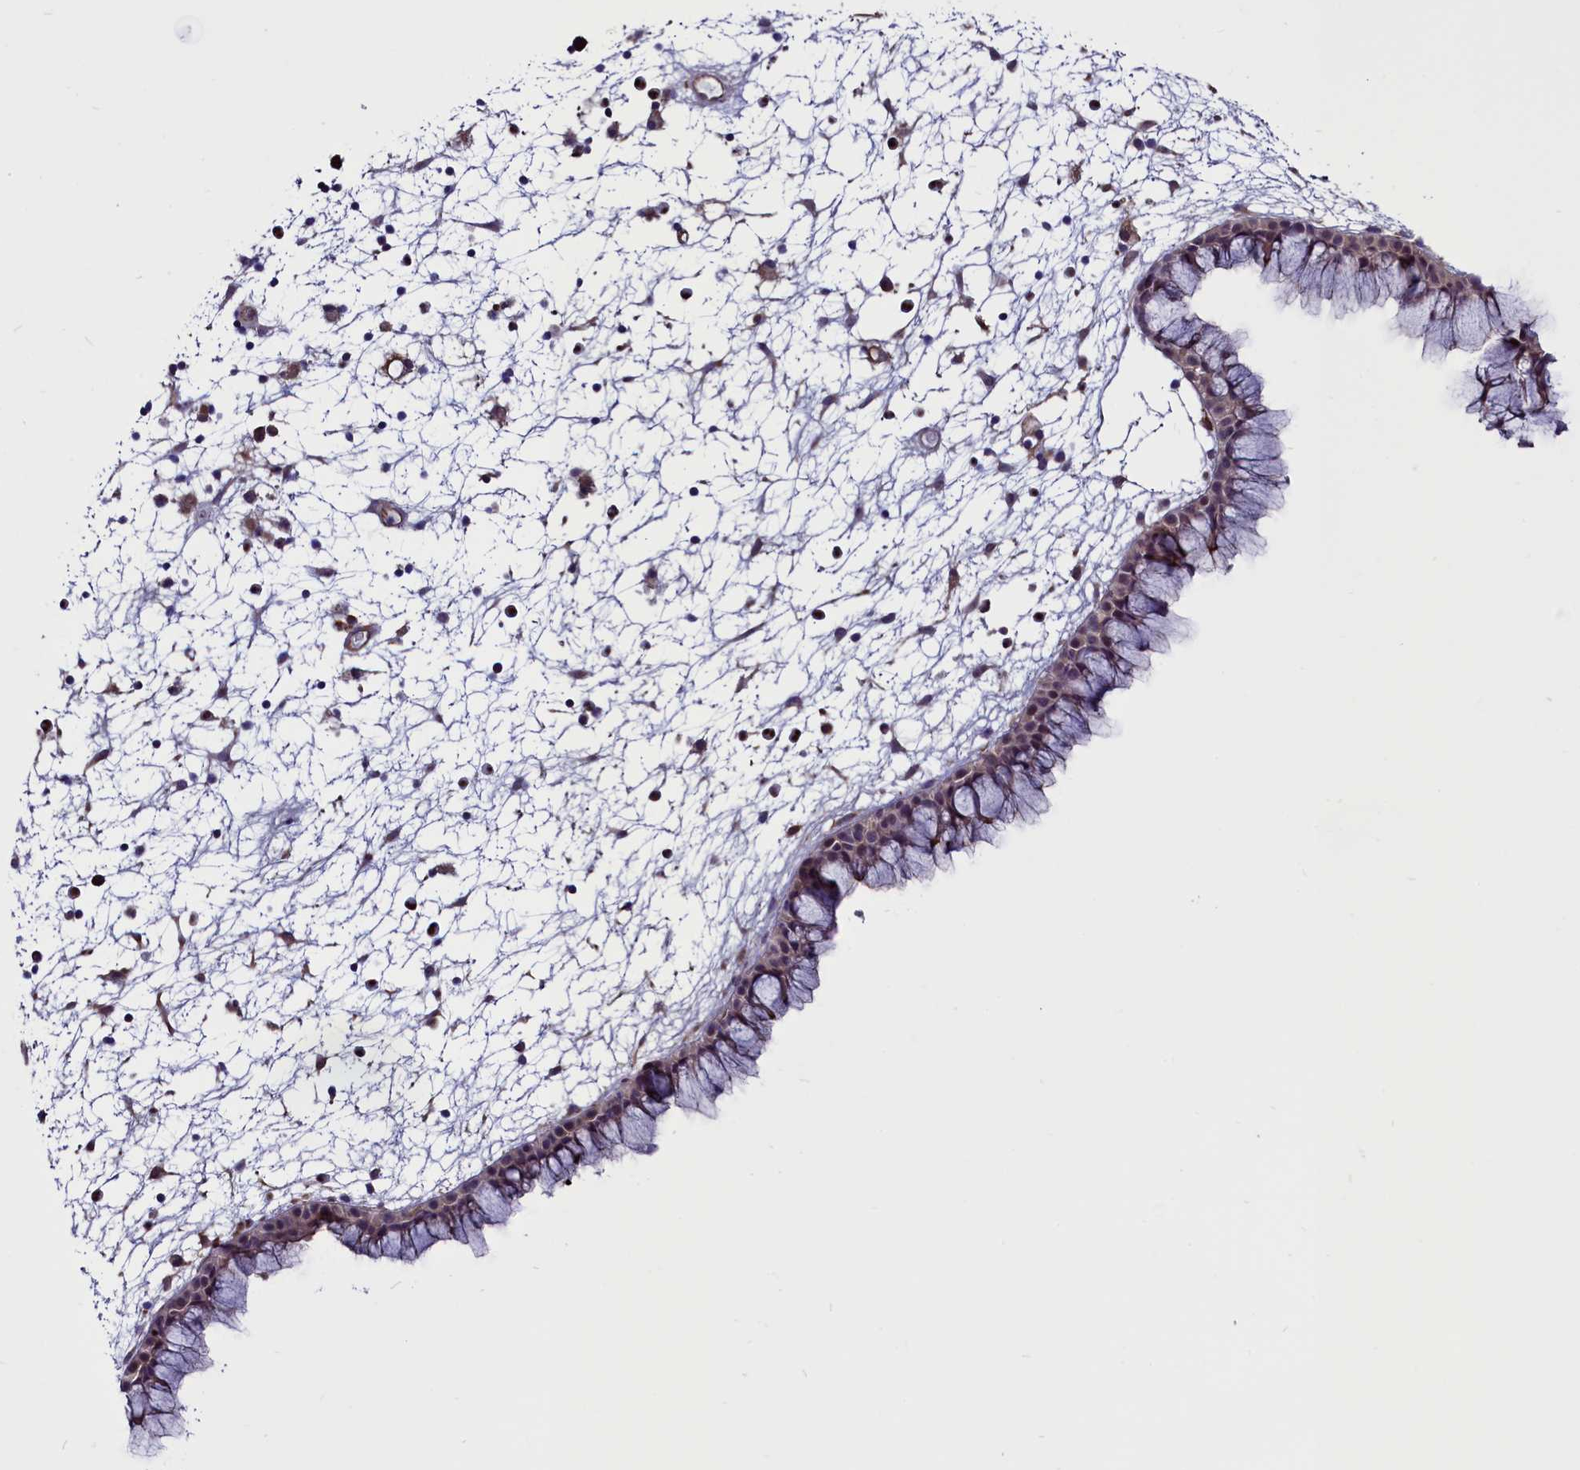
{"staining": {"intensity": "moderate", "quantity": "25%-75%", "location": "cytoplasmic/membranous"}, "tissue": "nasopharynx", "cell_type": "Respiratory epithelial cells", "image_type": "normal", "snomed": [{"axis": "morphology", "description": "Normal tissue, NOS"}, {"axis": "morphology", "description": "Inflammation, NOS"}, {"axis": "morphology", "description": "Malignant melanoma, Metastatic site"}, {"axis": "topography", "description": "Nasopharynx"}], "caption": "High-power microscopy captured an IHC histopathology image of unremarkable nasopharynx, revealing moderate cytoplasmic/membranous expression in about 25%-75% of respiratory epithelial cells. The staining was performed using DAB (3,3'-diaminobenzidine) to visualize the protein expression in brown, while the nuclei were stained in blue with hematoxylin (Magnification: 20x).", "gene": "PDILT", "patient": {"sex": "male", "age": 70}}